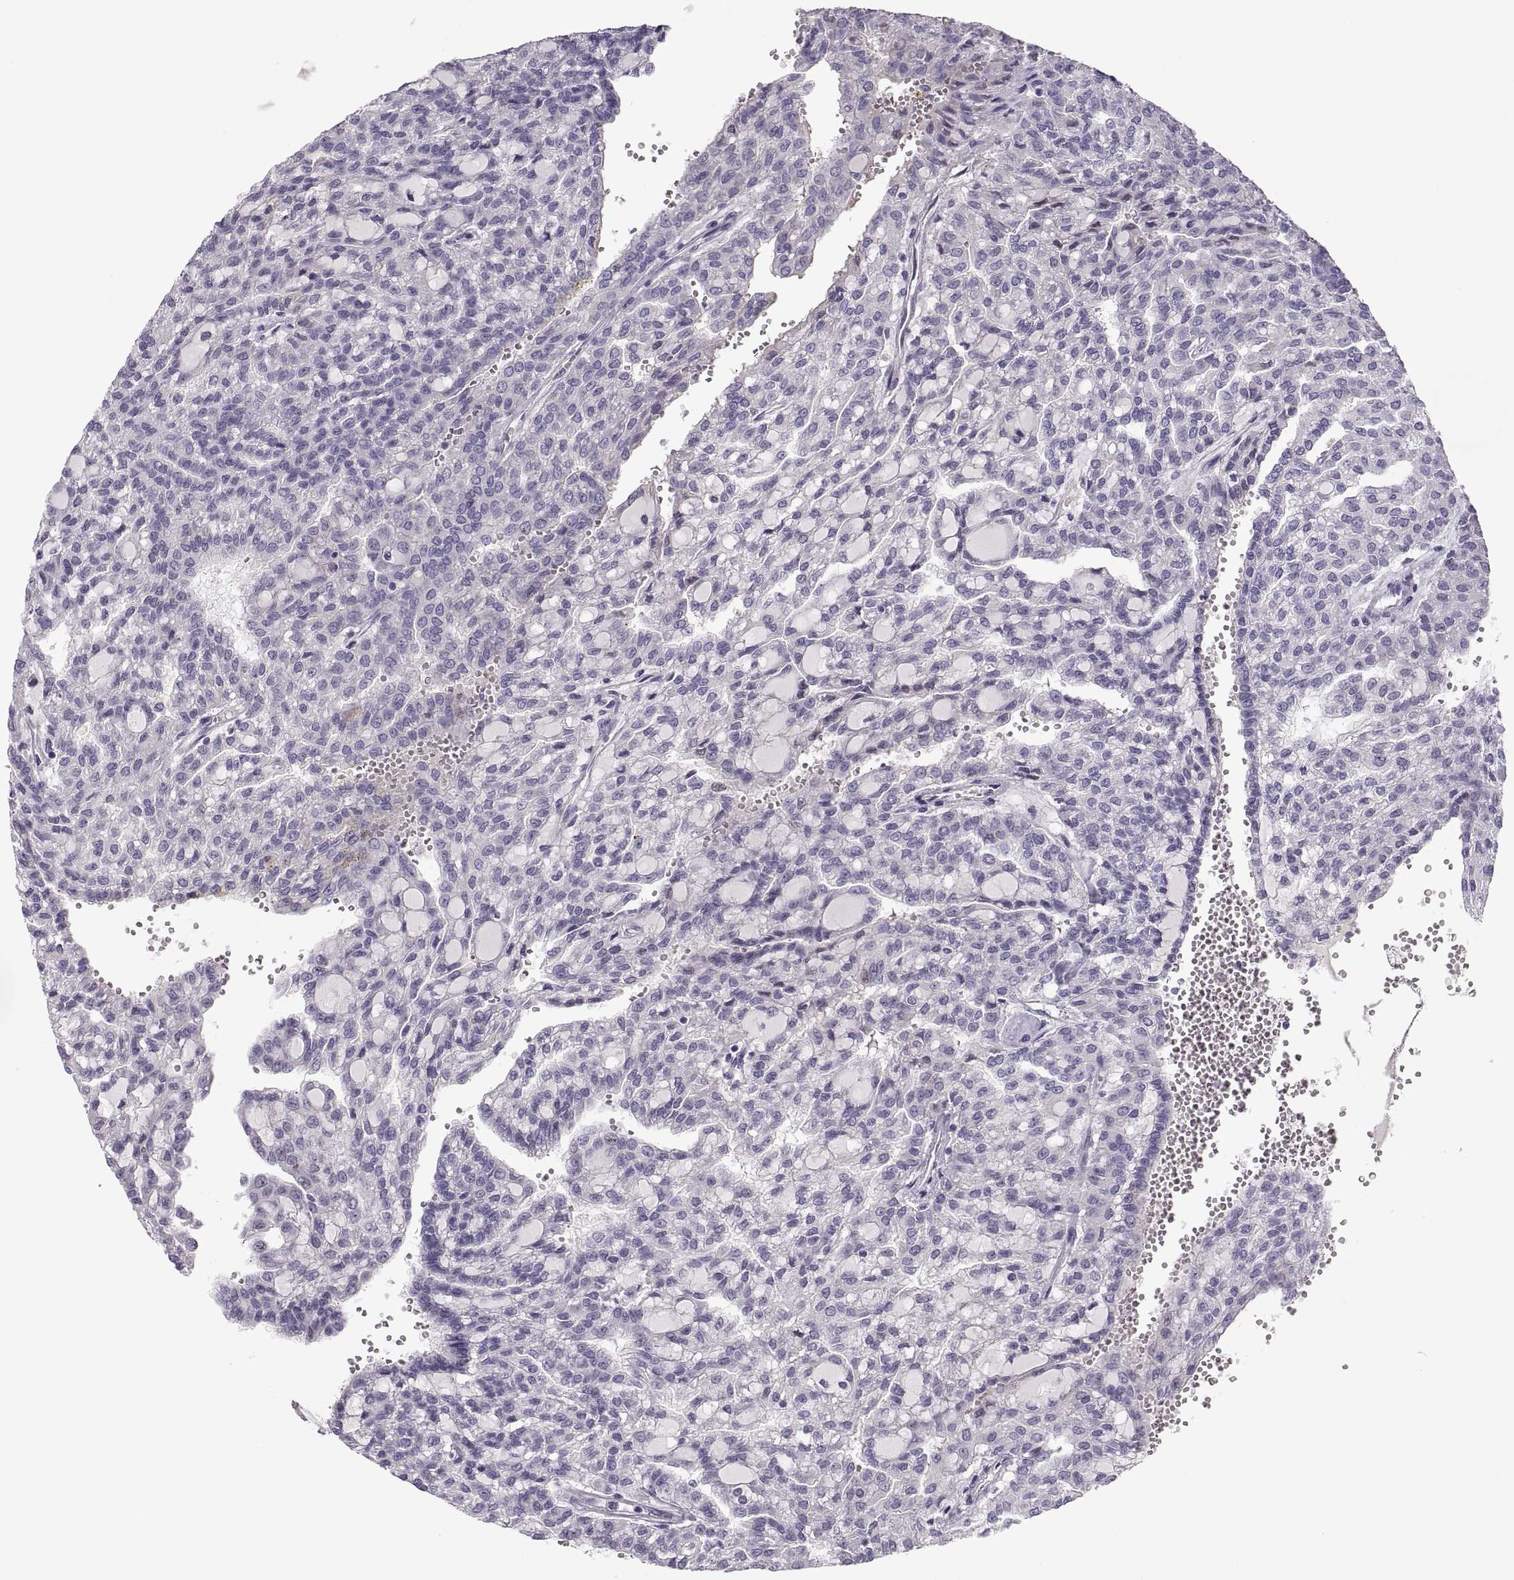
{"staining": {"intensity": "negative", "quantity": "none", "location": "none"}, "tissue": "renal cancer", "cell_type": "Tumor cells", "image_type": "cancer", "snomed": [{"axis": "morphology", "description": "Adenocarcinoma, NOS"}, {"axis": "topography", "description": "Kidney"}], "caption": "Renal cancer was stained to show a protein in brown. There is no significant positivity in tumor cells.", "gene": "MAGEB2", "patient": {"sex": "male", "age": 63}}